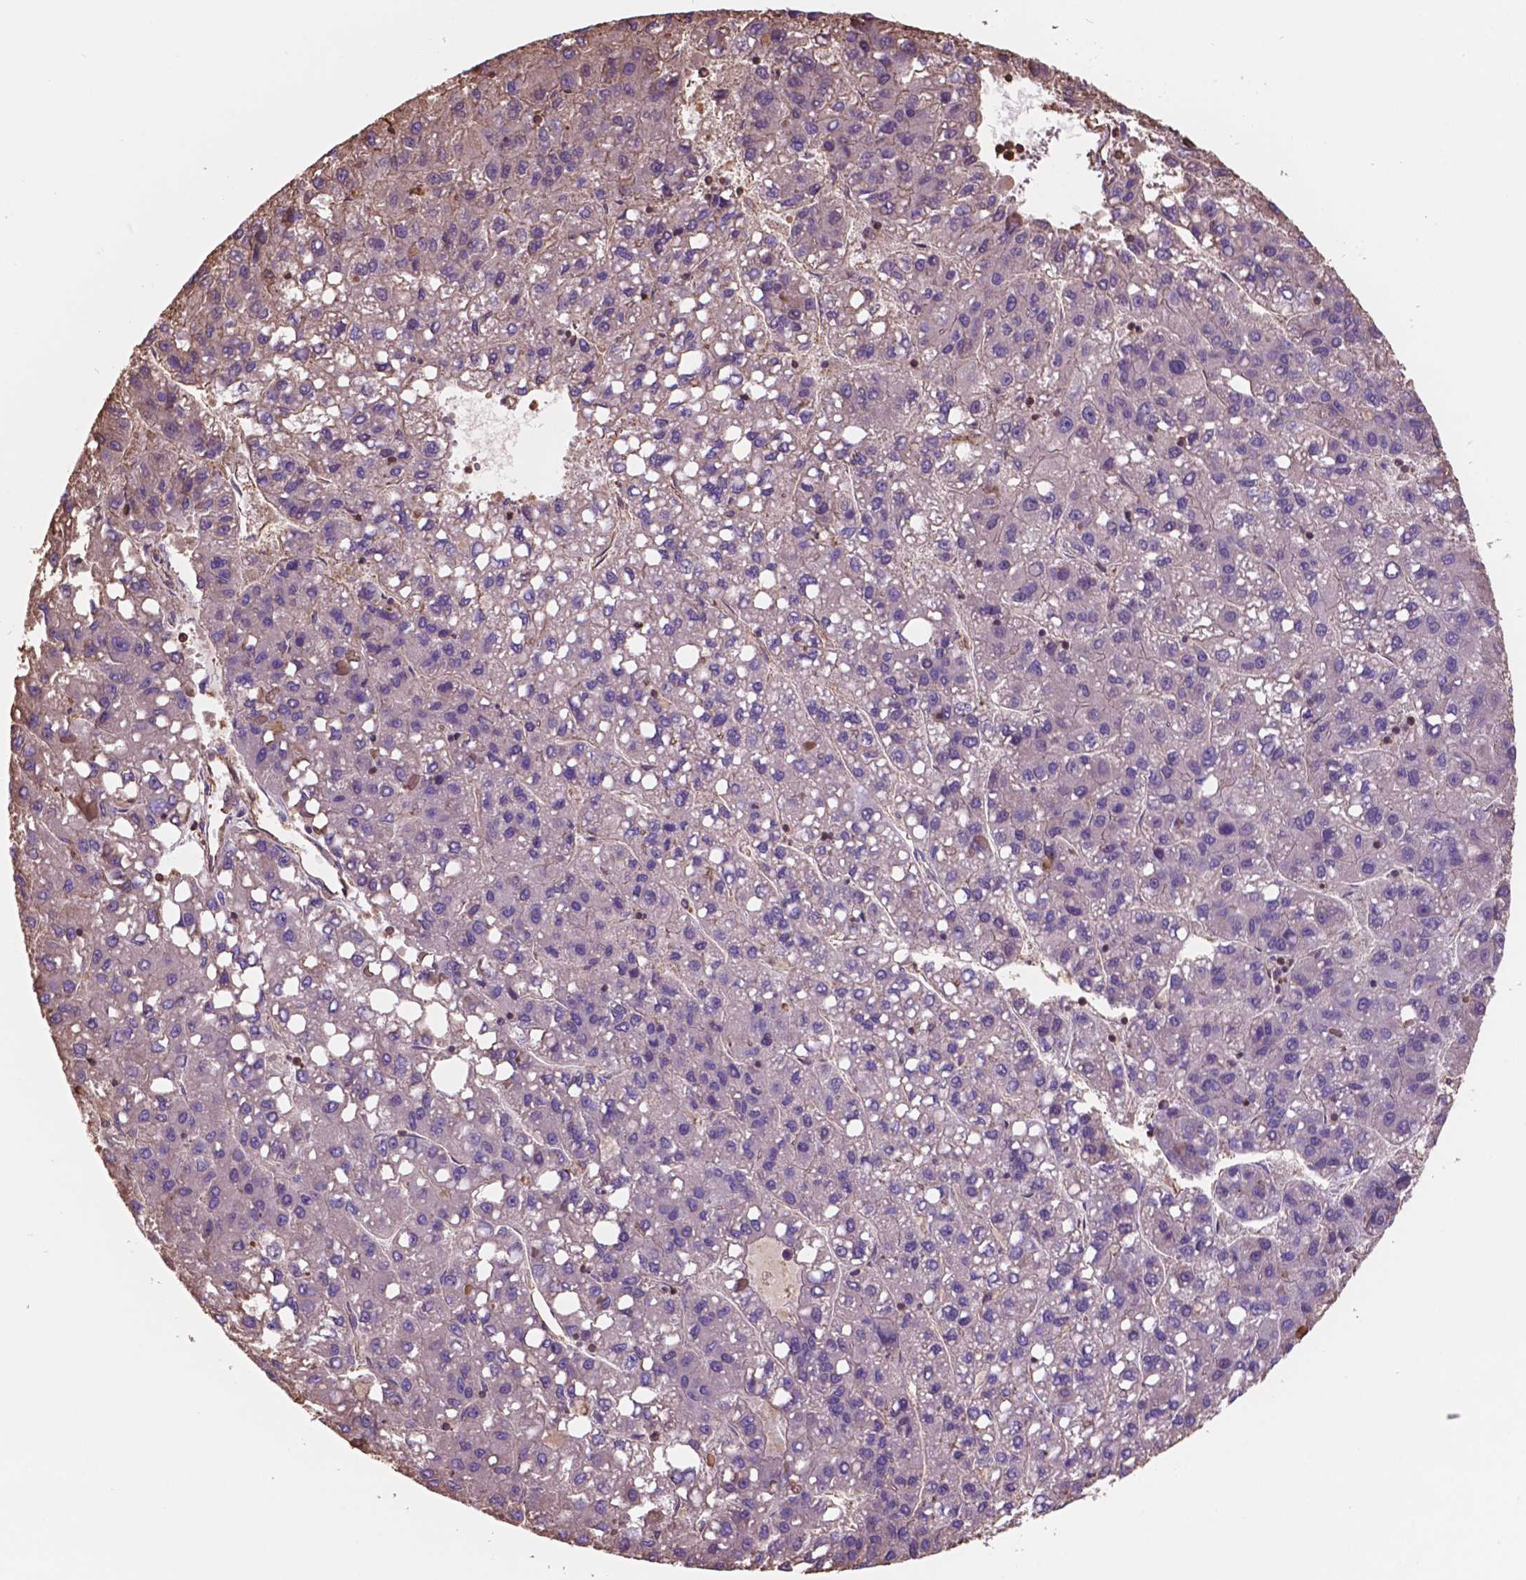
{"staining": {"intensity": "negative", "quantity": "none", "location": "none"}, "tissue": "liver cancer", "cell_type": "Tumor cells", "image_type": "cancer", "snomed": [{"axis": "morphology", "description": "Carcinoma, Hepatocellular, NOS"}, {"axis": "topography", "description": "Liver"}], "caption": "Immunohistochemistry (IHC) micrograph of neoplastic tissue: human liver cancer stained with DAB (3,3'-diaminobenzidine) exhibits no significant protein expression in tumor cells.", "gene": "NIPA2", "patient": {"sex": "female", "age": 82}}